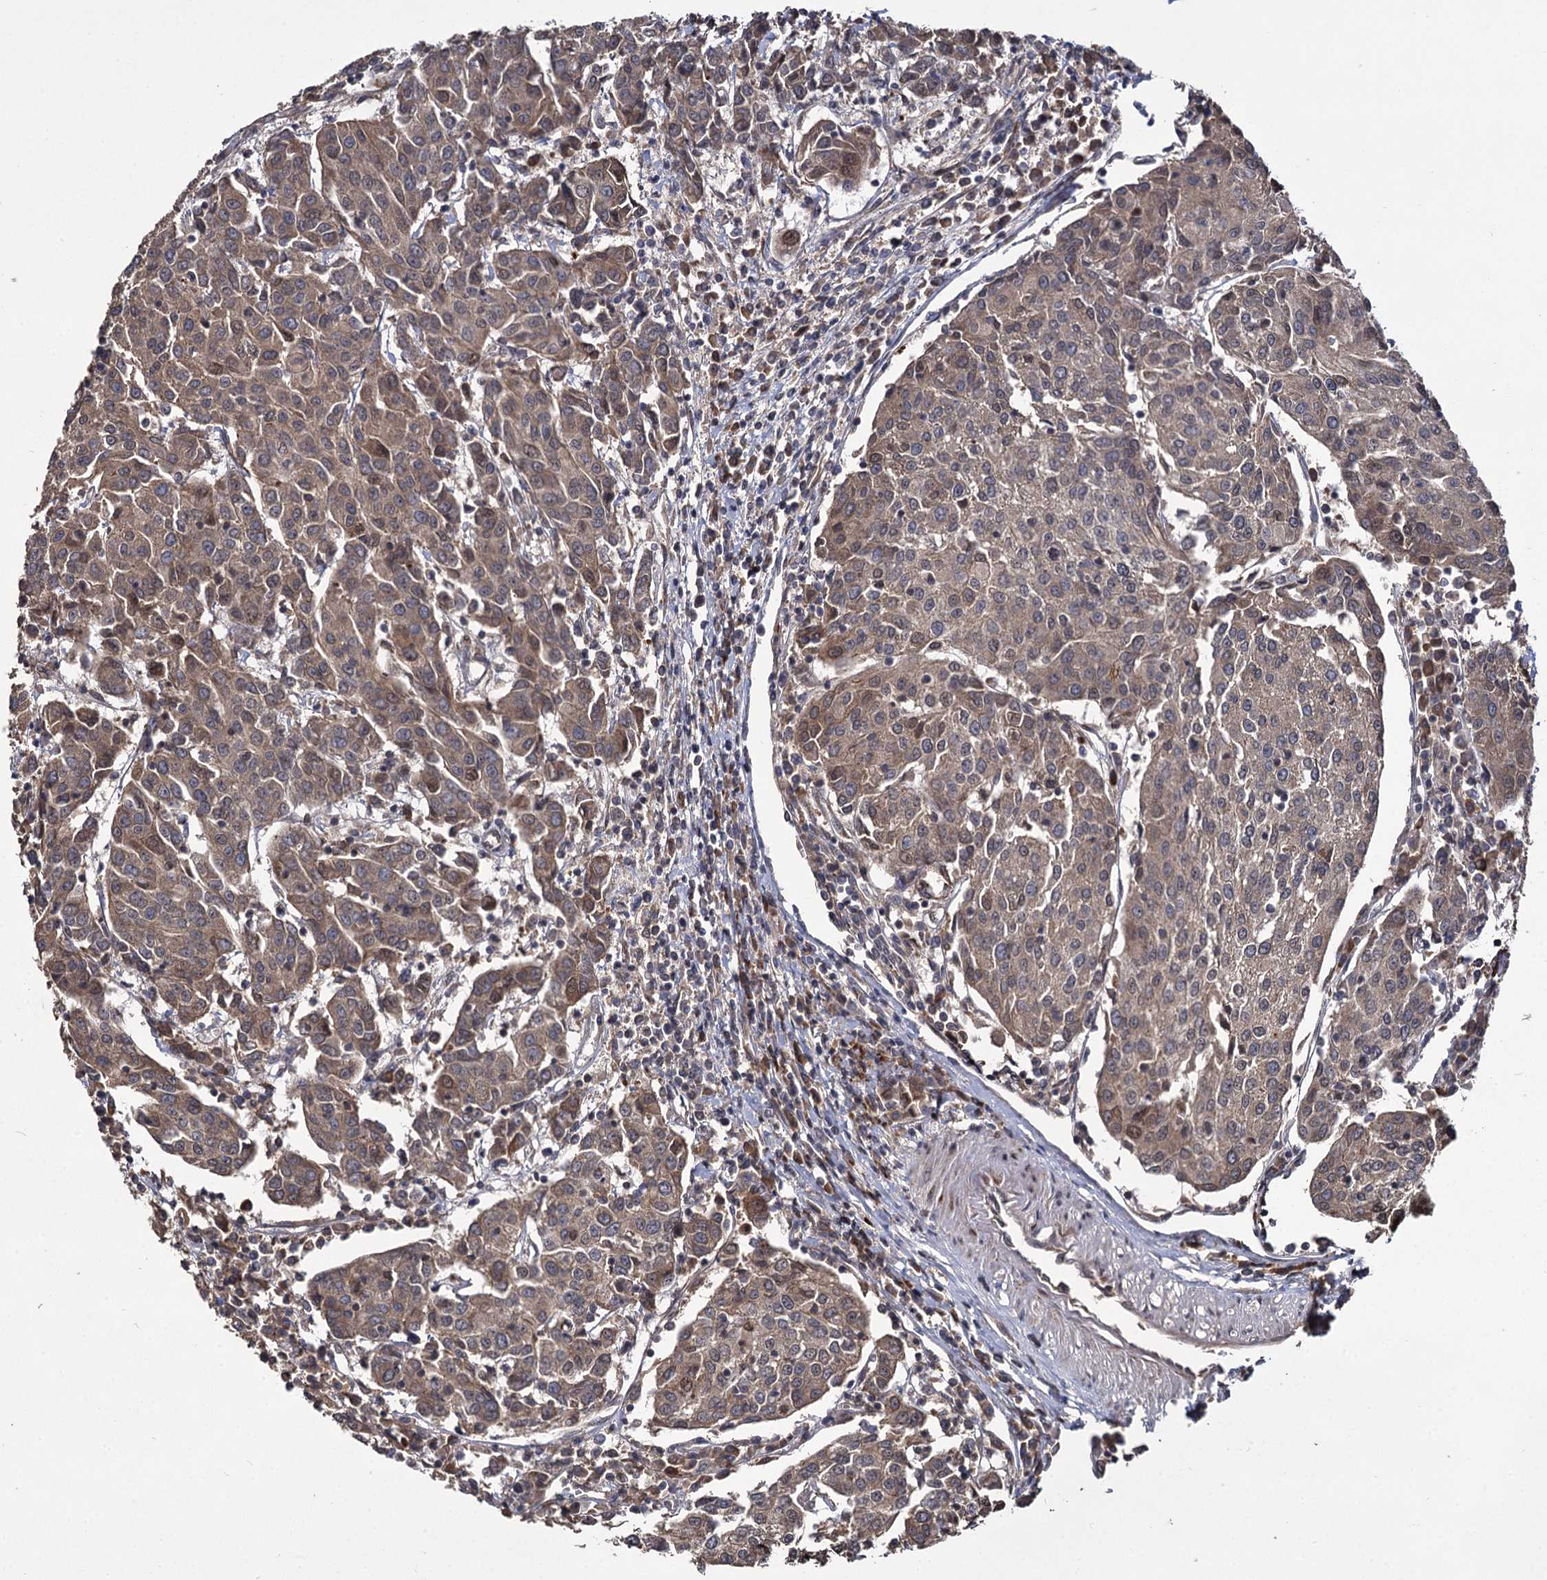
{"staining": {"intensity": "moderate", "quantity": "25%-75%", "location": "cytoplasmic/membranous,nuclear"}, "tissue": "urothelial cancer", "cell_type": "Tumor cells", "image_type": "cancer", "snomed": [{"axis": "morphology", "description": "Urothelial carcinoma, High grade"}, {"axis": "topography", "description": "Urinary bladder"}], "caption": "Human high-grade urothelial carcinoma stained with a brown dye displays moderate cytoplasmic/membranous and nuclear positive expression in about 25%-75% of tumor cells.", "gene": "INPPL1", "patient": {"sex": "female", "age": 85}}